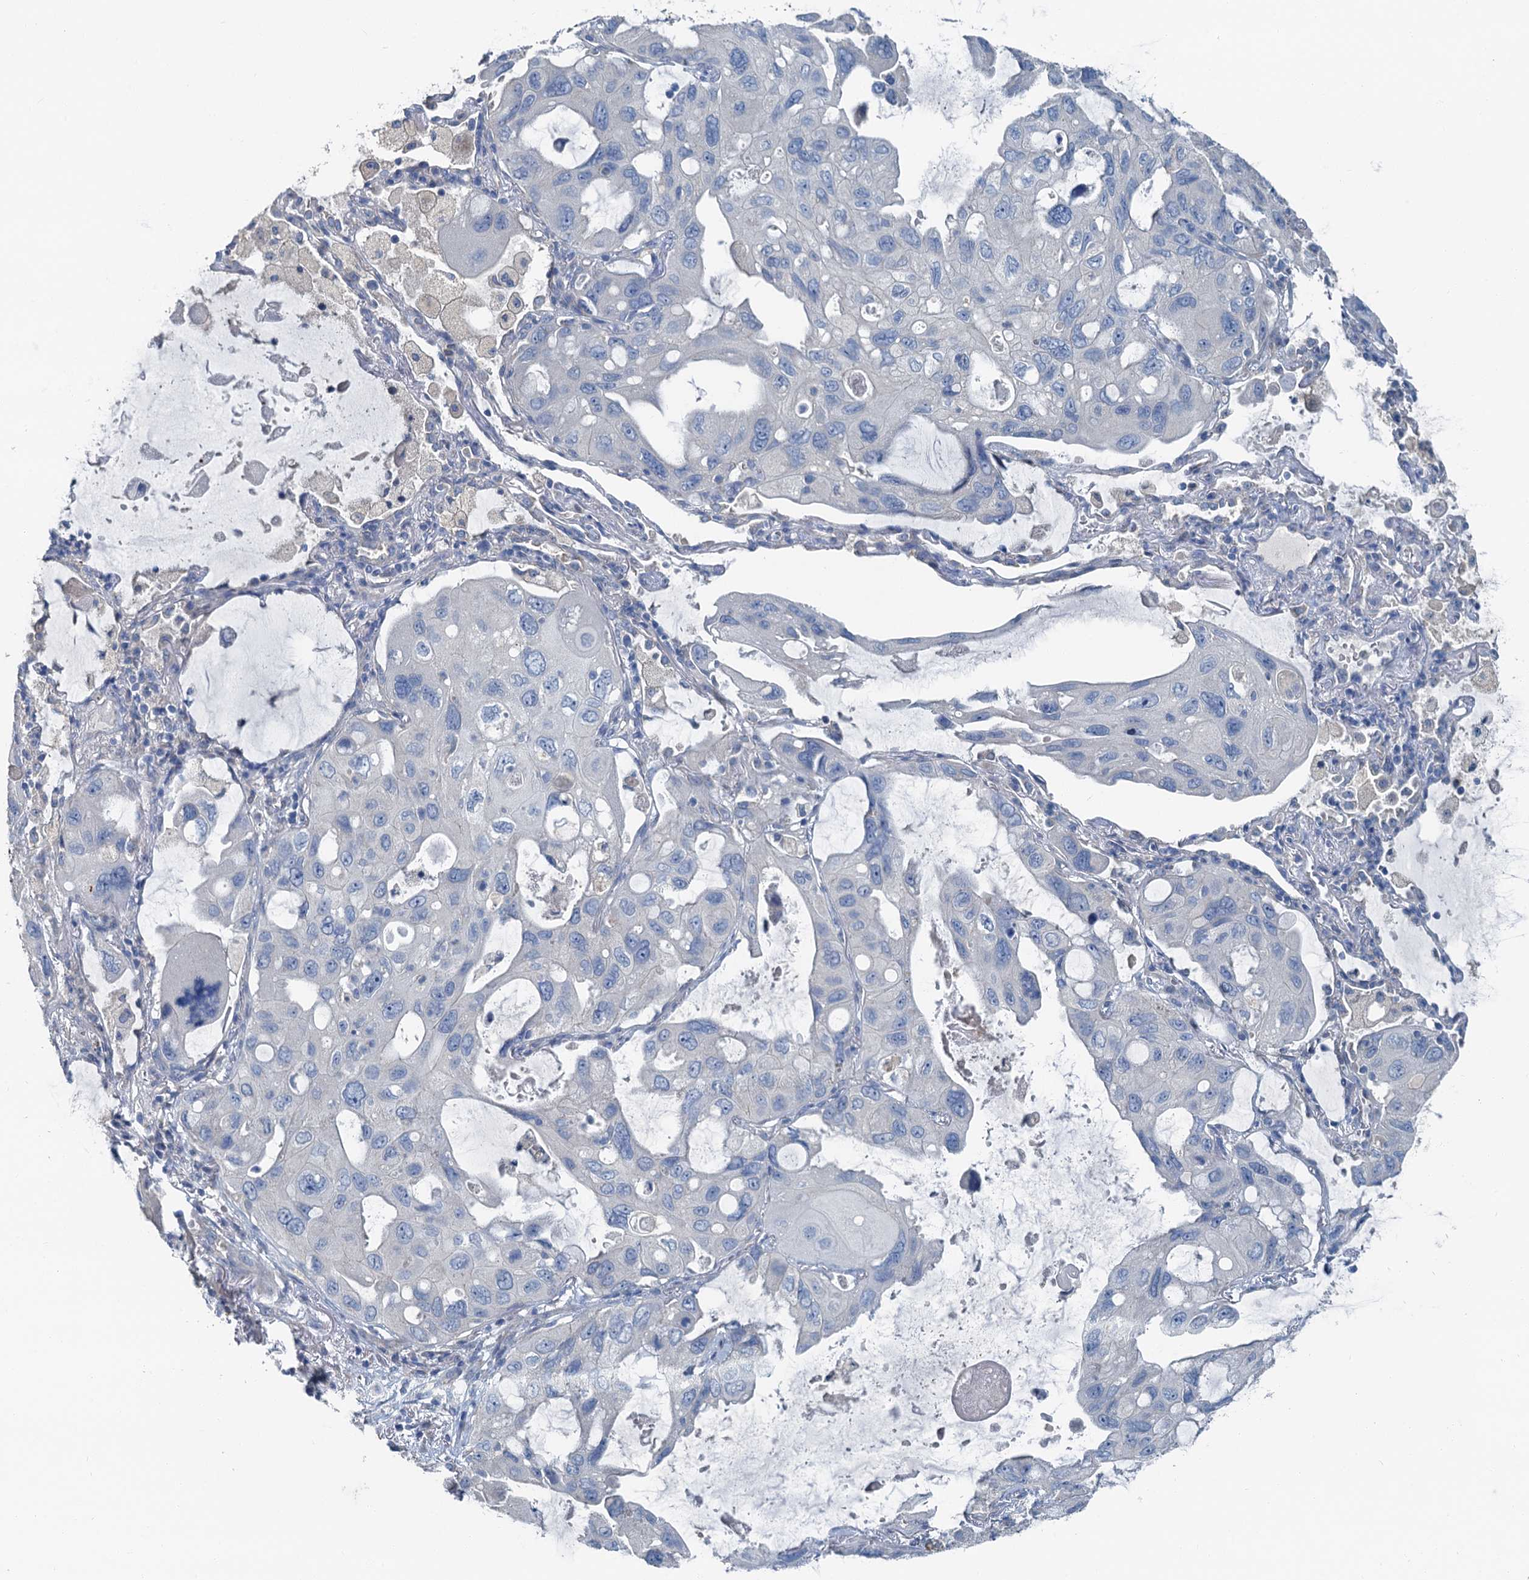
{"staining": {"intensity": "negative", "quantity": "none", "location": "none"}, "tissue": "lung cancer", "cell_type": "Tumor cells", "image_type": "cancer", "snomed": [{"axis": "morphology", "description": "Squamous cell carcinoma, NOS"}, {"axis": "topography", "description": "Lung"}], "caption": "This is an IHC histopathology image of lung cancer. There is no expression in tumor cells.", "gene": "C6orf120", "patient": {"sex": "female", "age": 73}}